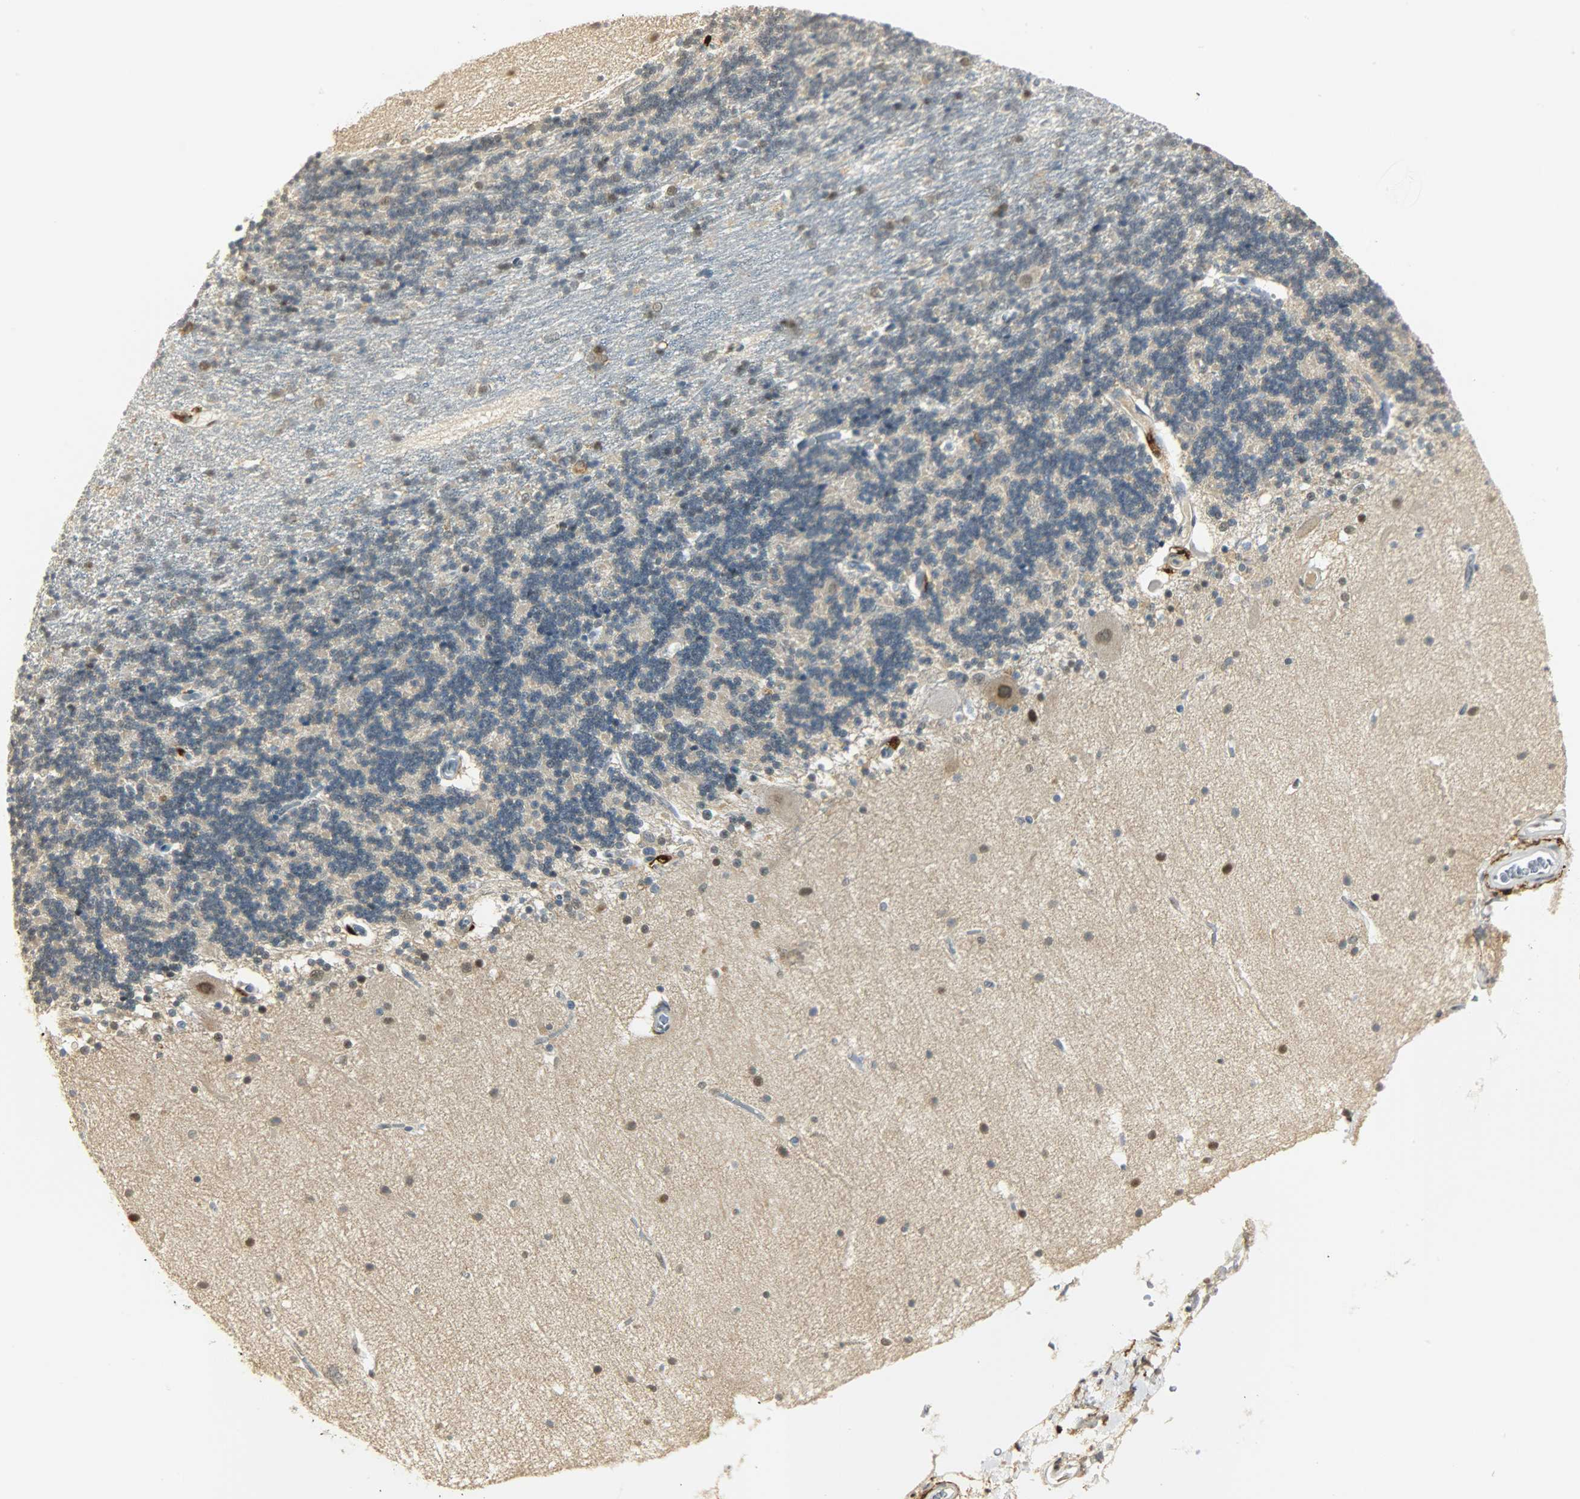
{"staining": {"intensity": "negative", "quantity": "none", "location": "none"}, "tissue": "cerebellum", "cell_type": "Cells in granular layer", "image_type": "normal", "snomed": [{"axis": "morphology", "description": "Normal tissue, NOS"}, {"axis": "topography", "description": "Cerebellum"}], "caption": "Micrograph shows no protein expression in cells in granular layer of benign cerebellum. (Stains: DAB immunohistochemistry with hematoxylin counter stain, Microscopy: brightfield microscopy at high magnification).", "gene": "NGFR", "patient": {"sex": "female", "age": 54}}